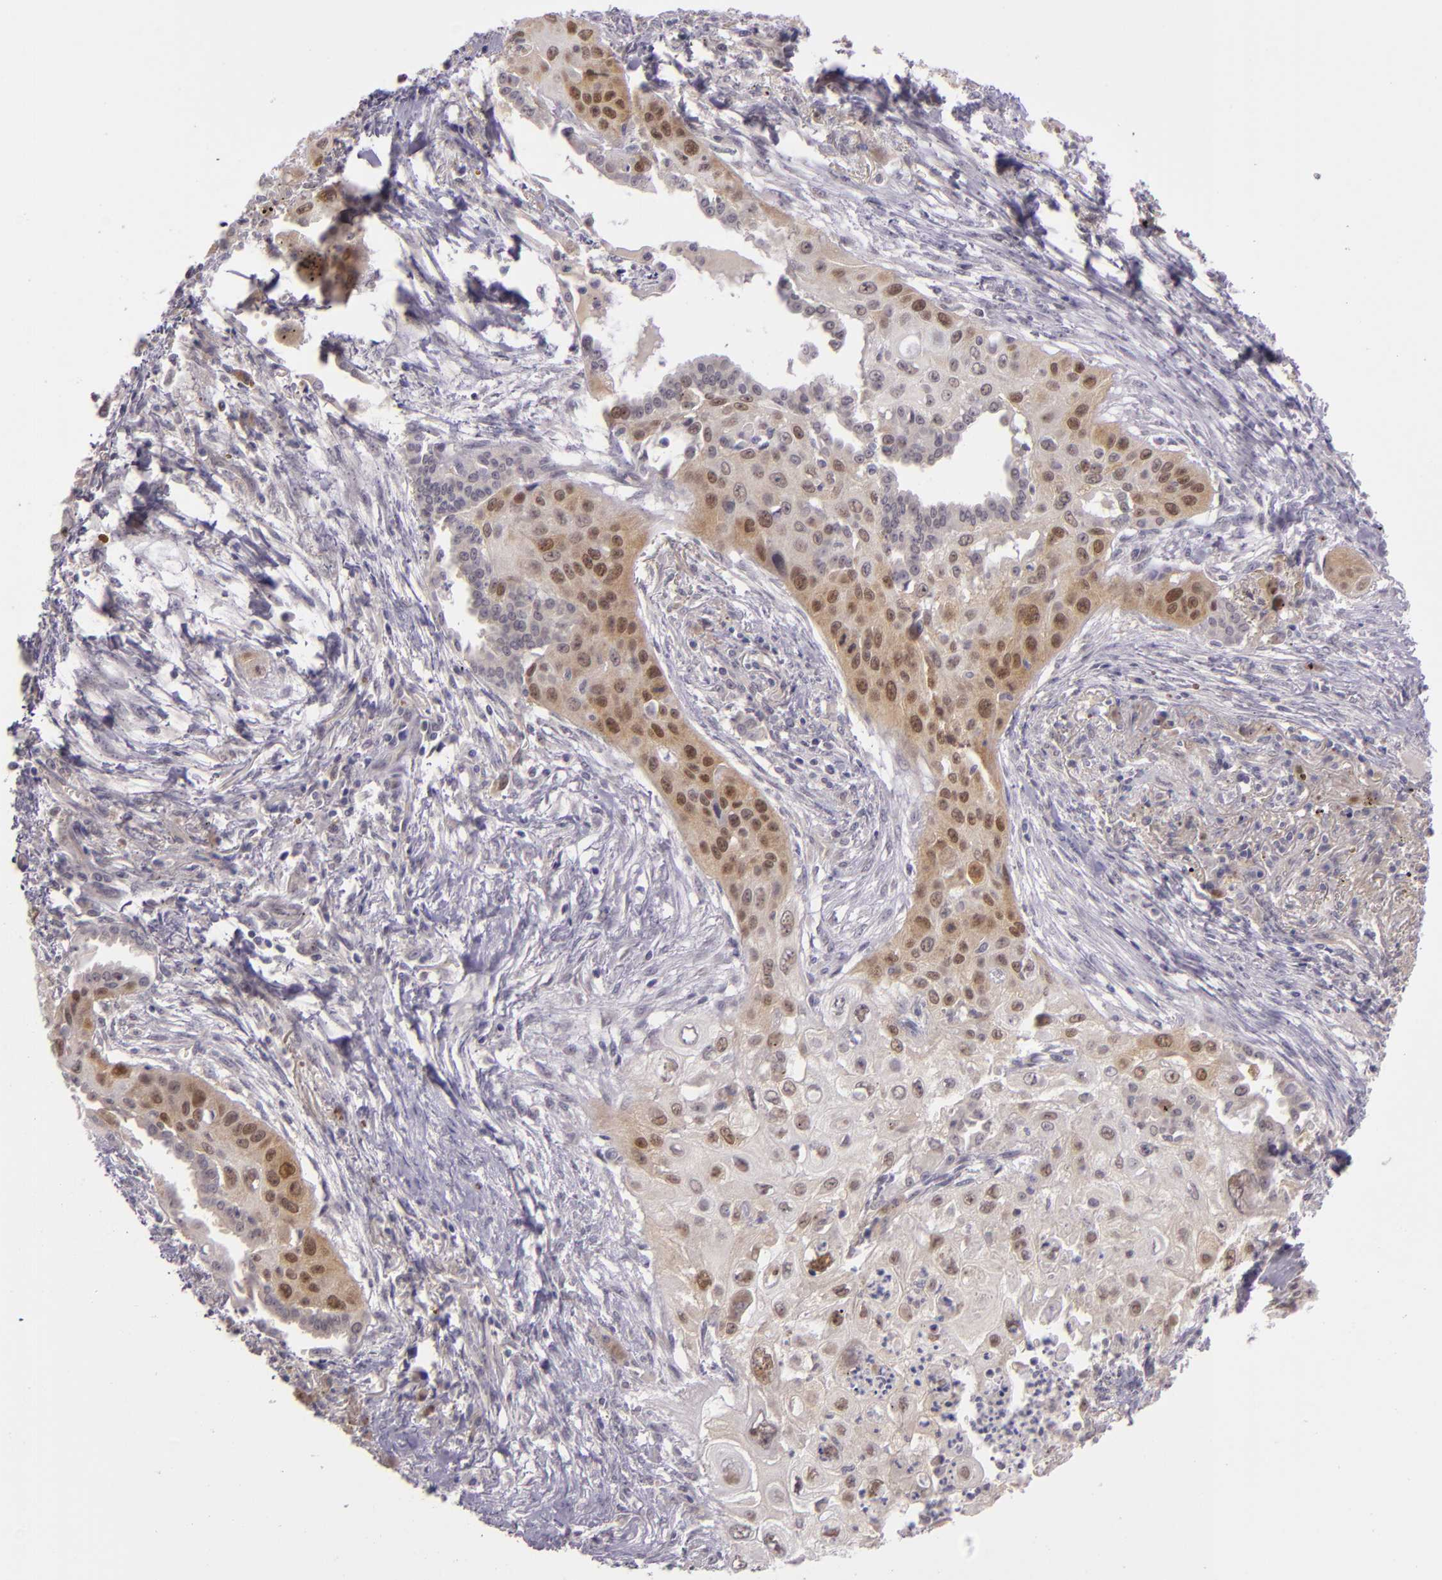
{"staining": {"intensity": "weak", "quantity": "25%-75%", "location": "cytoplasmic/membranous,nuclear"}, "tissue": "lung cancer", "cell_type": "Tumor cells", "image_type": "cancer", "snomed": [{"axis": "morphology", "description": "Squamous cell carcinoma, NOS"}, {"axis": "topography", "description": "Lung"}], "caption": "A brown stain labels weak cytoplasmic/membranous and nuclear positivity of a protein in lung squamous cell carcinoma tumor cells.", "gene": "CSE1L", "patient": {"sex": "male", "age": 71}}